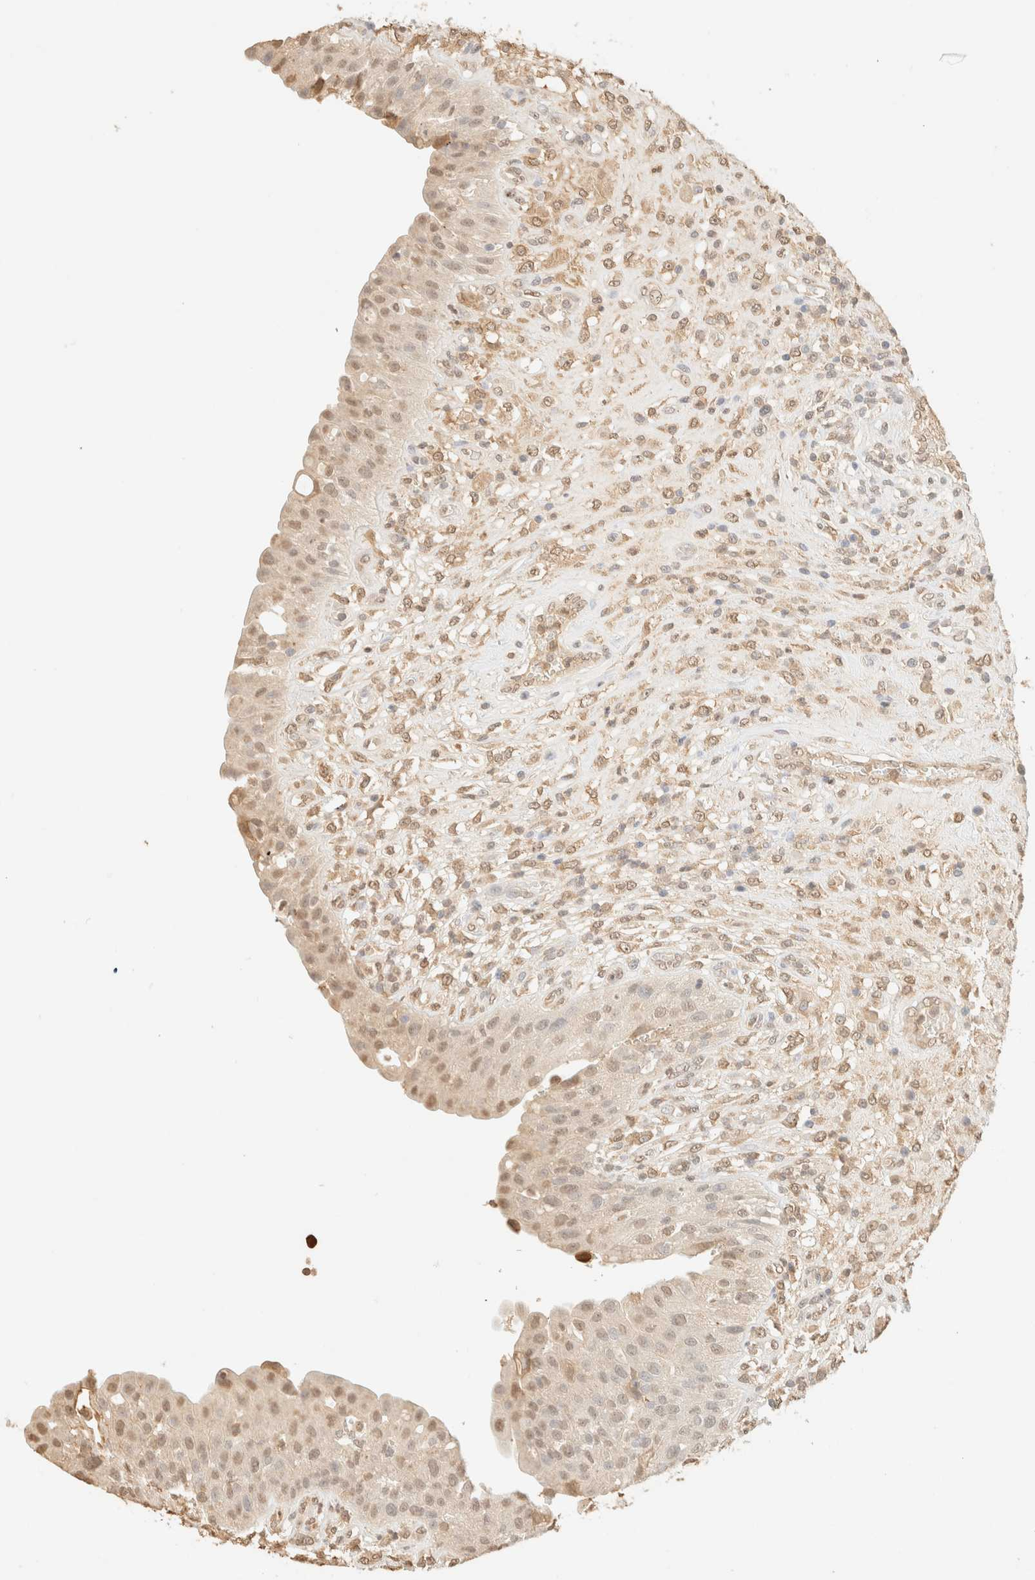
{"staining": {"intensity": "moderate", "quantity": "<25%", "location": "nuclear"}, "tissue": "urinary bladder", "cell_type": "Urothelial cells", "image_type": "normal", "snomed": [{"axis": "morphology", "description": "Normal tissue, NOS"}, {"axis": "topography", "description": "Urinary bladder"}], "caption": "DAB (3,3'-diaminobenzidine) immunohistochemical staining of normal urinary bladder exhibits moderate nuclear protein expression in approximately <25% of urothelial cells.", "gene": "S100A13", "patient": {"sex": "female", "age": 62}}